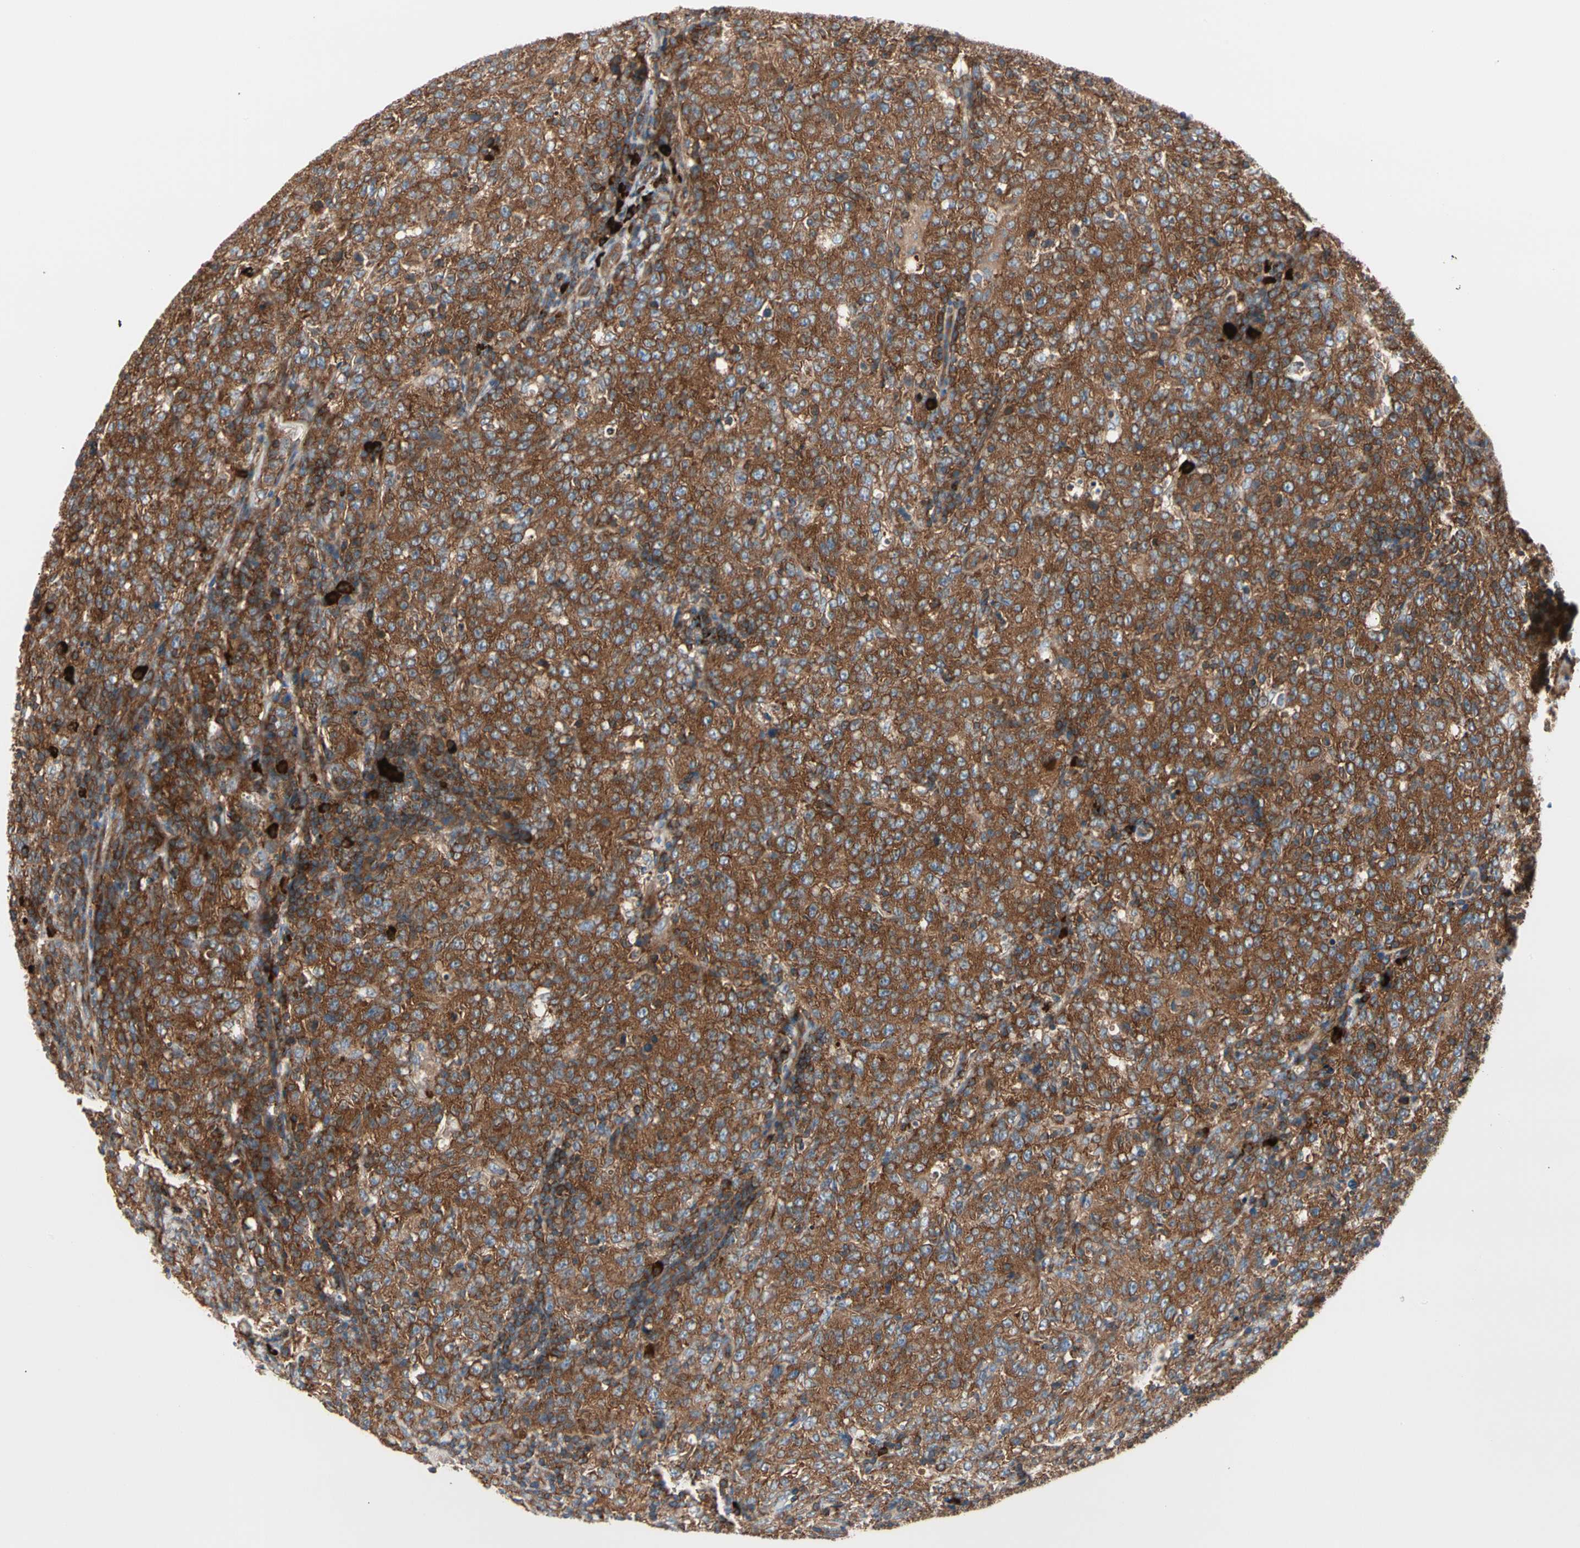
{"staining": {"intensity": "strong", "quantity": ">75%", "location": "cytoplasmic/membranous"}, "tissue": "lymphoma", "cell_type": "Tumor cells", "image_type": "cancer", "snomed": [{"axis": "morphology", "description": "Malignant lymphoma, non-Hodgkin's type, High grade"}, {"axis": "topography", "description": "Tonsil"}], "caption": "There is high levels of strong cytoplasmic/membranous expression in tumor cells of malignant lymphoma, non-Hodgkin's type (high-grade), as demonstrated by immunohistochemical staining (brown color).", "gene": "ROCK1", "patient": {"sex": "female", "age": 36}}